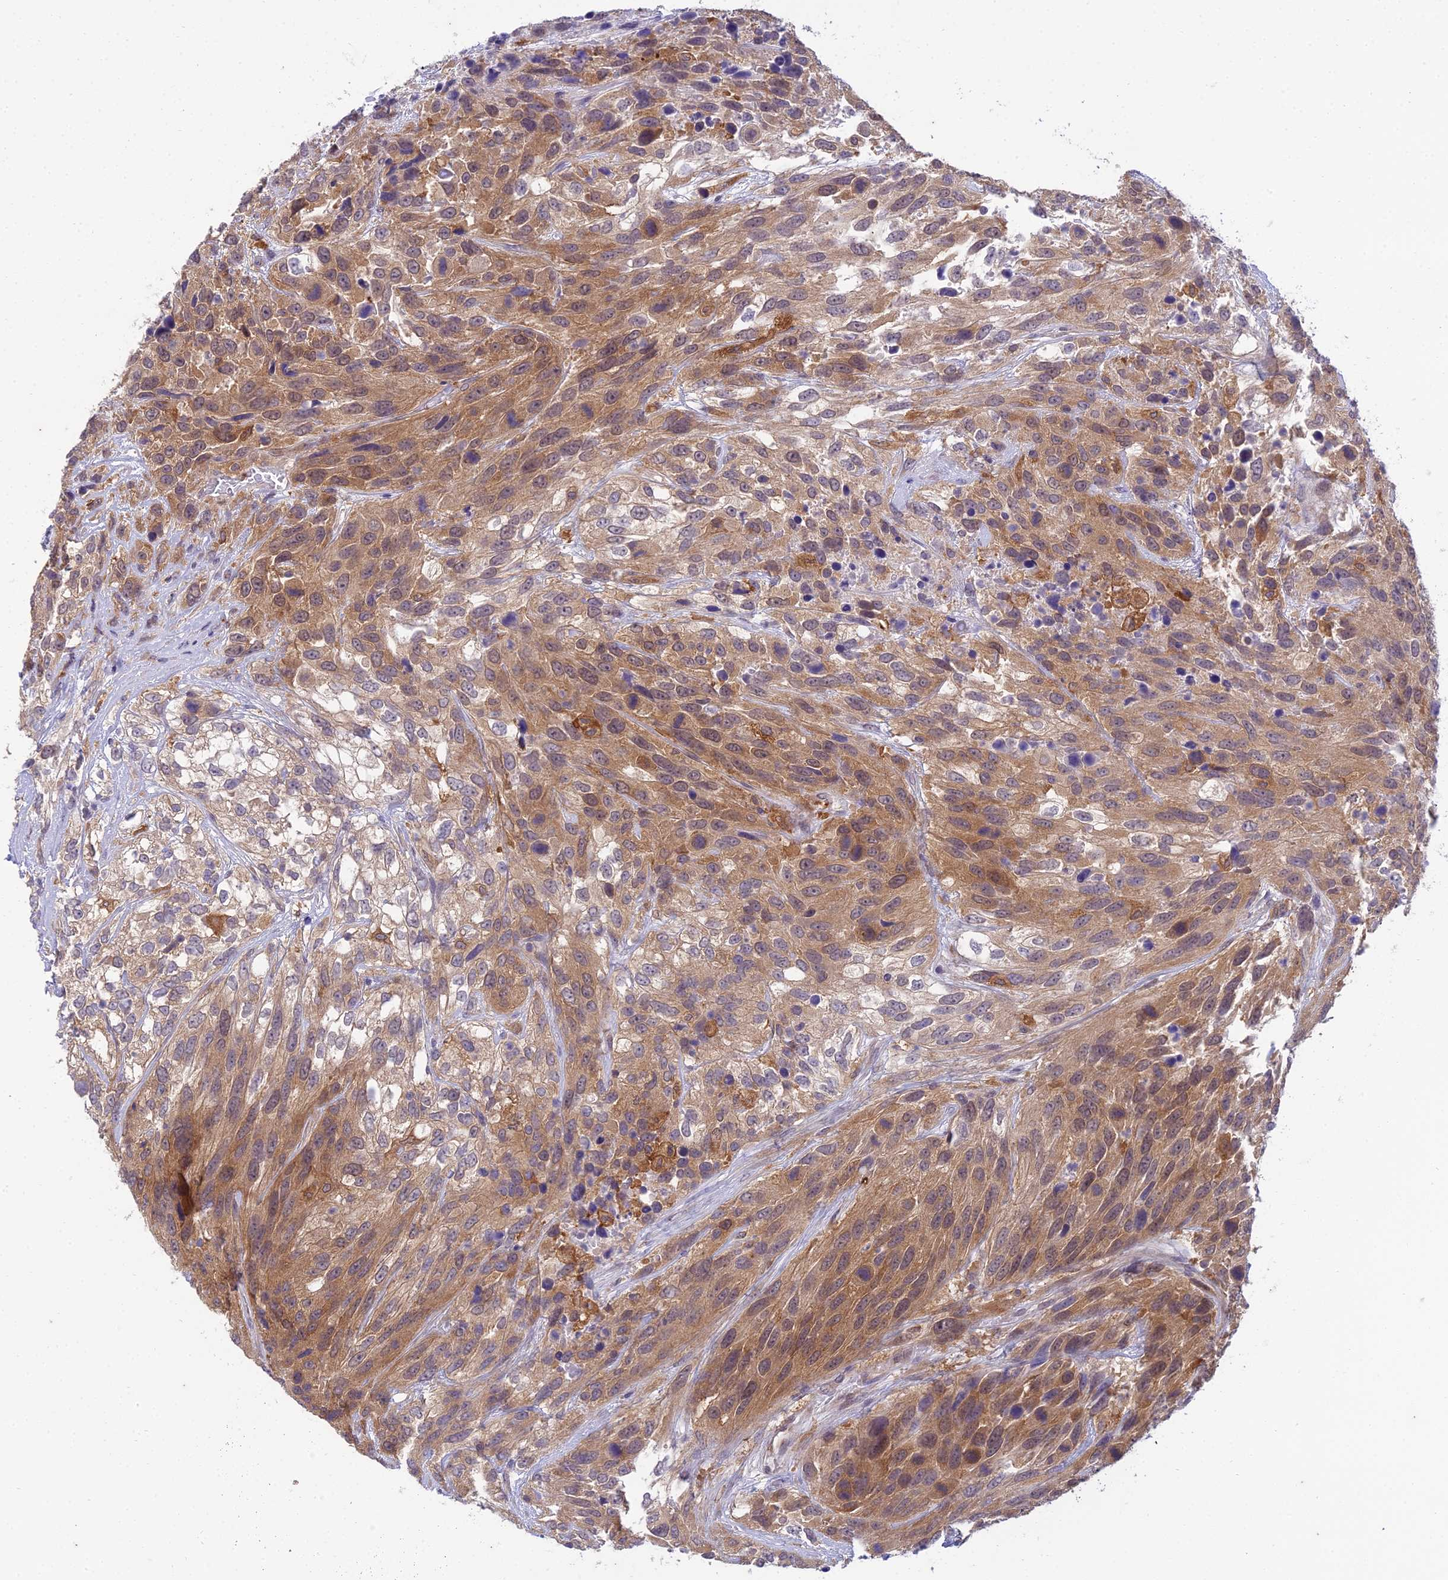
{"staining": {"intensity": "moderate", "quantity": ">75%", "location": "cytoplasmic/membranous"}, "tissue": "urothelial cancer", "cell_type": "Tumor cells", "image_type": "cancer", "snomed": [{"axis": "morphology", "description": "Urothelial carcinoma, High grade"}, {"axis": "topography", "description": "Urinary bladder"}], "caption": "DAB (3,3'-diaminobenzidine) immunohistochemical staining of human urothelial cancer shows moderate cytoplasmic/membranous protein positivity in approximately >75% of tumor cells.", "gene": "UBE2G1", "patient": {"sex": "female", "age": 70}}